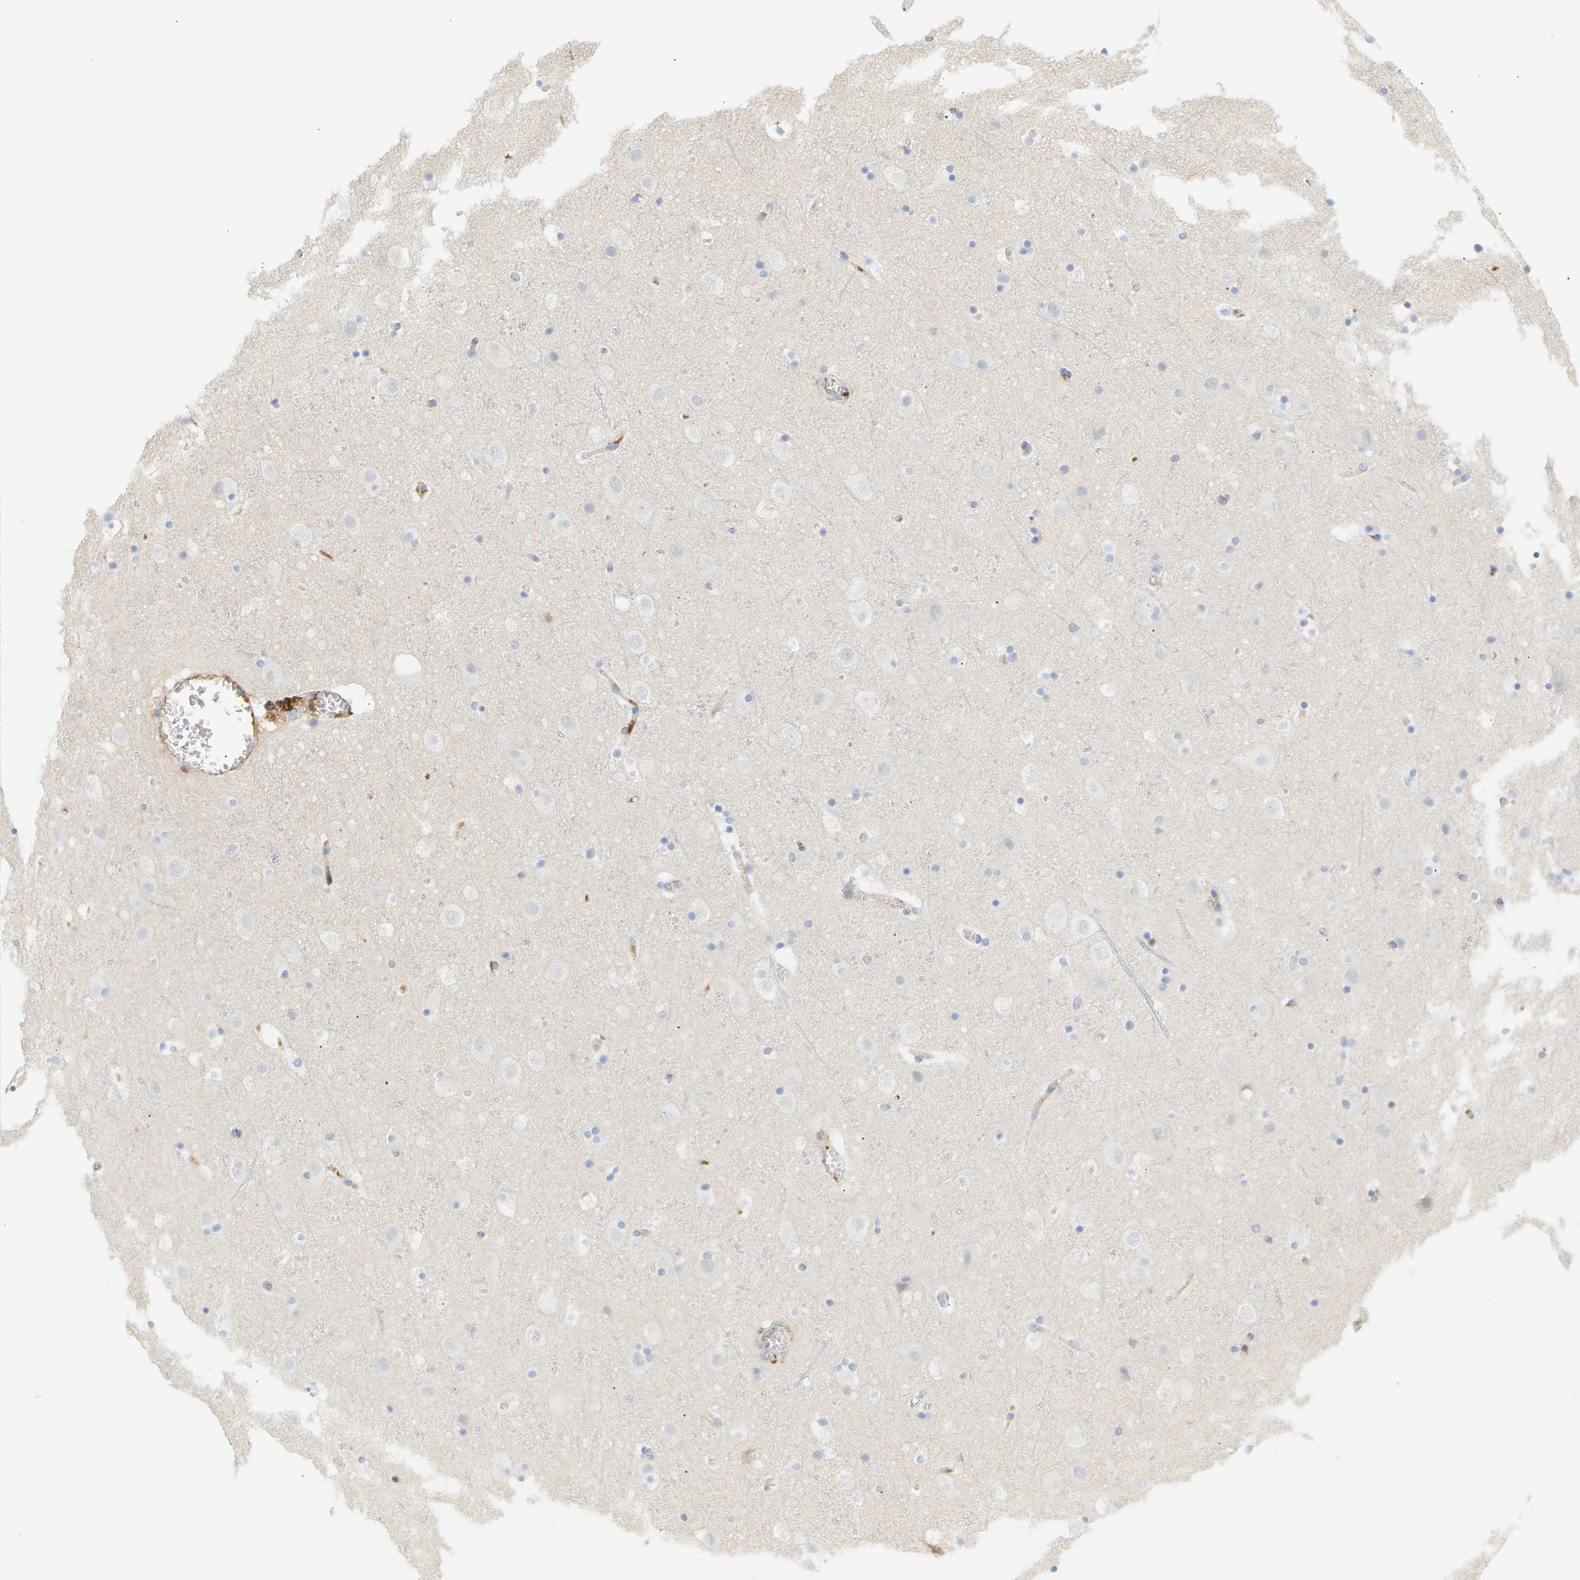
{"staining": {"intensity": "negative", "quantity": "none", "location": "none"}, "tissue": "cerebral cortex", "cell_type": "Endothelial cells", "image_type": "normal", "snomed": [{"axis": "morphology", "description": "Normal tissue, NOS"}, {"axis": "topography", "description": "Cerebral cortex"}], "caption": "Endothelial cells are negative for protein expression in normal human cerebral cortex. (DAB (3,3'-diaminobenzidine) immunohistochemistry with hematoxylin counter stain).", "gene": "IGLC3", "patient": {"sex": "male", "age": 45}}